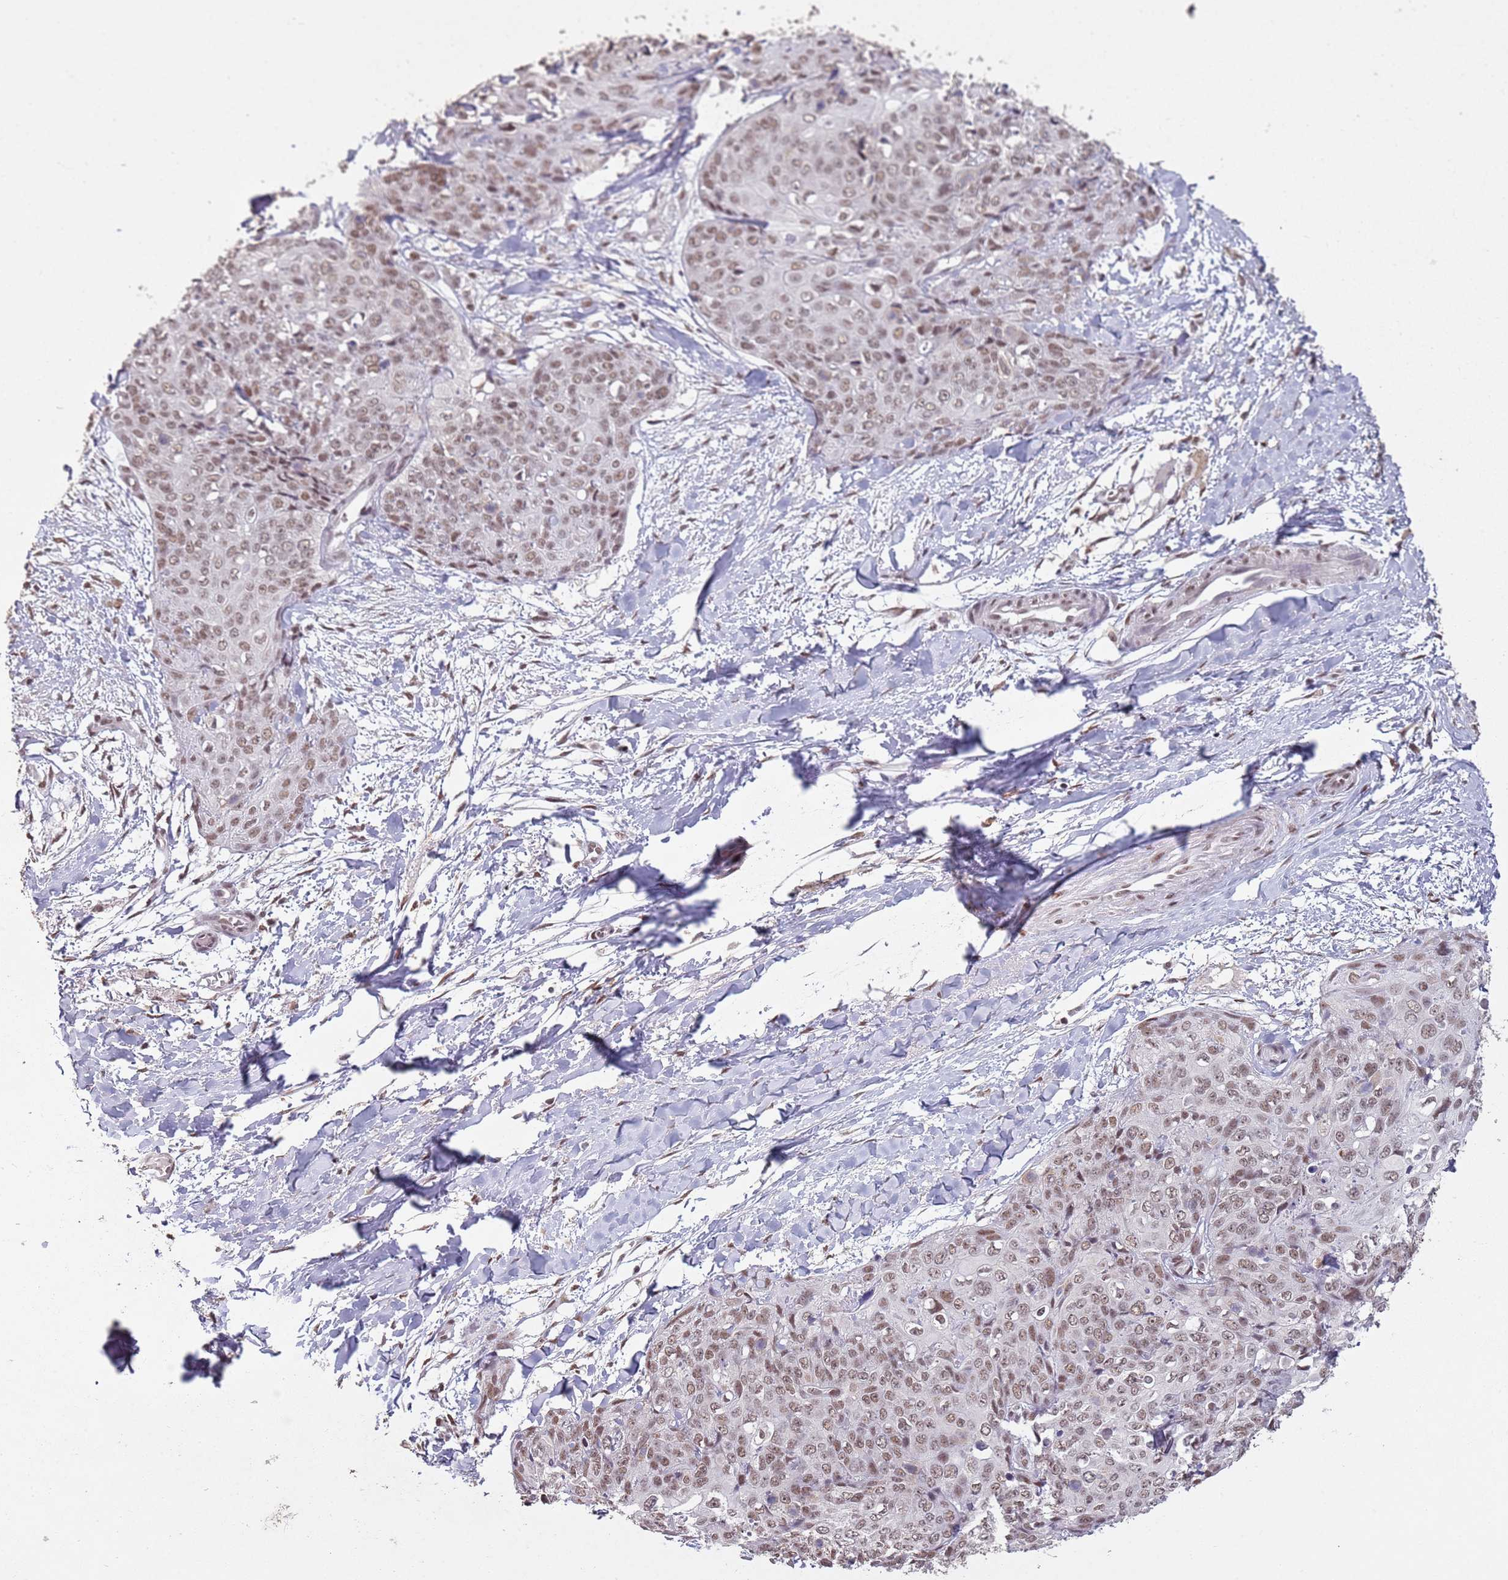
{"staining": {"intensity": "moderate", "quantity": ">75%", "location": "nuclear"}, "tissue": "skin cancer", "cell_type": "Tumor cells", "image_type": "cancer", "snomed": [{"axis": "morphology", "description": "Squamous cell carcinoma, NOS"}, {"axis": "topography", "description": "Skin"}, {"axis": "topography", "description": "Vulva"}], "caption": "Approximately >75% of tumor cells in human squamous cell carcinoma (skin) exhibit moderate nuclear protein positivity as visualized by brown immunohistochemical staining.", "gene": "ARL14EP", "patient": {"sex": "female", "age": 85}}